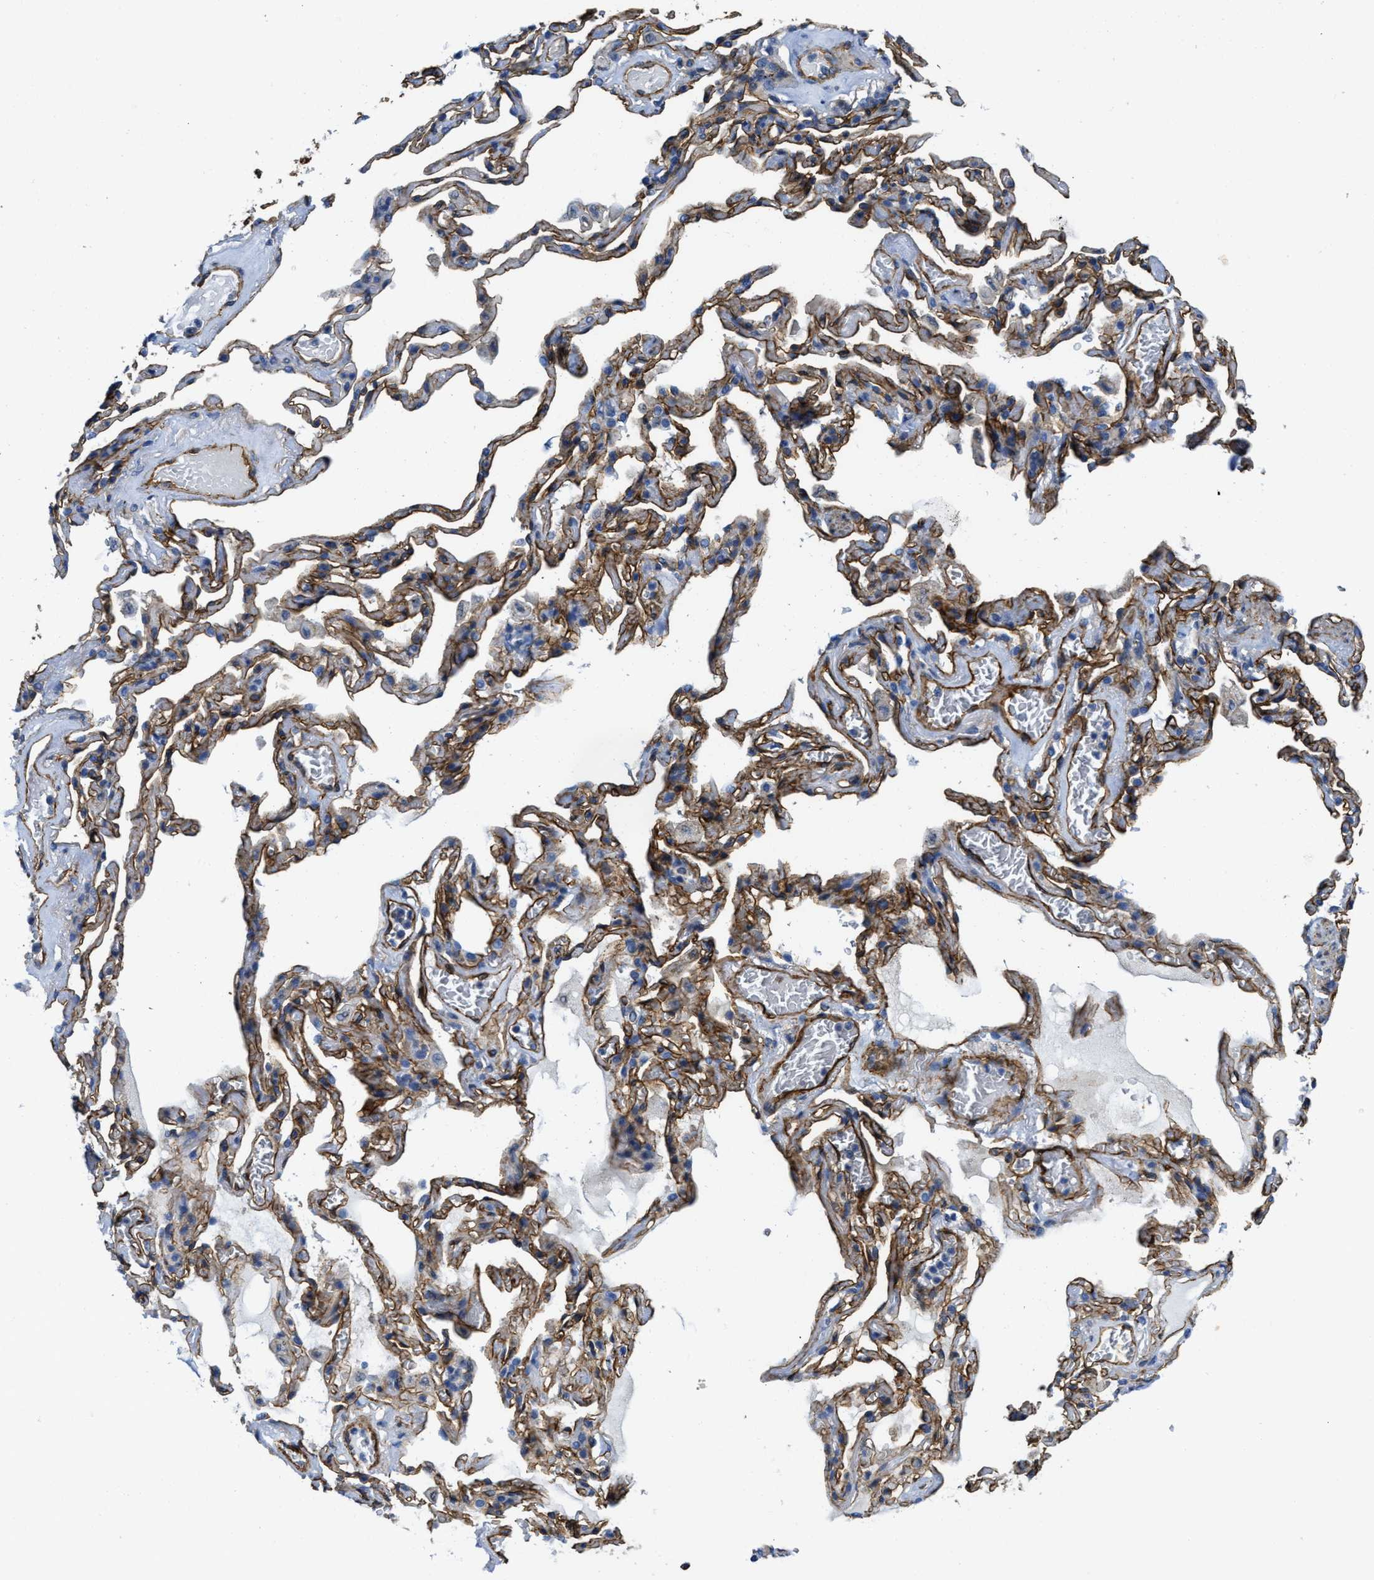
{"staining": {"intensity": "moderate", "quantity": ">75%", "location": "cytoplasmic/membranous"}, "tissue": "adipose tissue", "cell_type": "Adipocytes", "image_type": "normal", "snomed": [{"axis": "morphology", "description": "Normal tissue, NOS"}, {"axis": "topography", "description": "Cartilage tissue"}, {"axis": "topography", "description": "Lung"}], "caption": "Immunohistochemical staining of benign adipose tissue reveals moderate cytoplasmic/membranous protein staining in approximately >75% of adipocytes. The staining was performed using DAB (3,3'-diaminobenzidine) to visualize the protein expression in brown, while the nuclei were stained in blue with hematoxylin (Magnification: 20x).", "gene": "NAB1", "patient": {"sex": "female", "age": 77}}